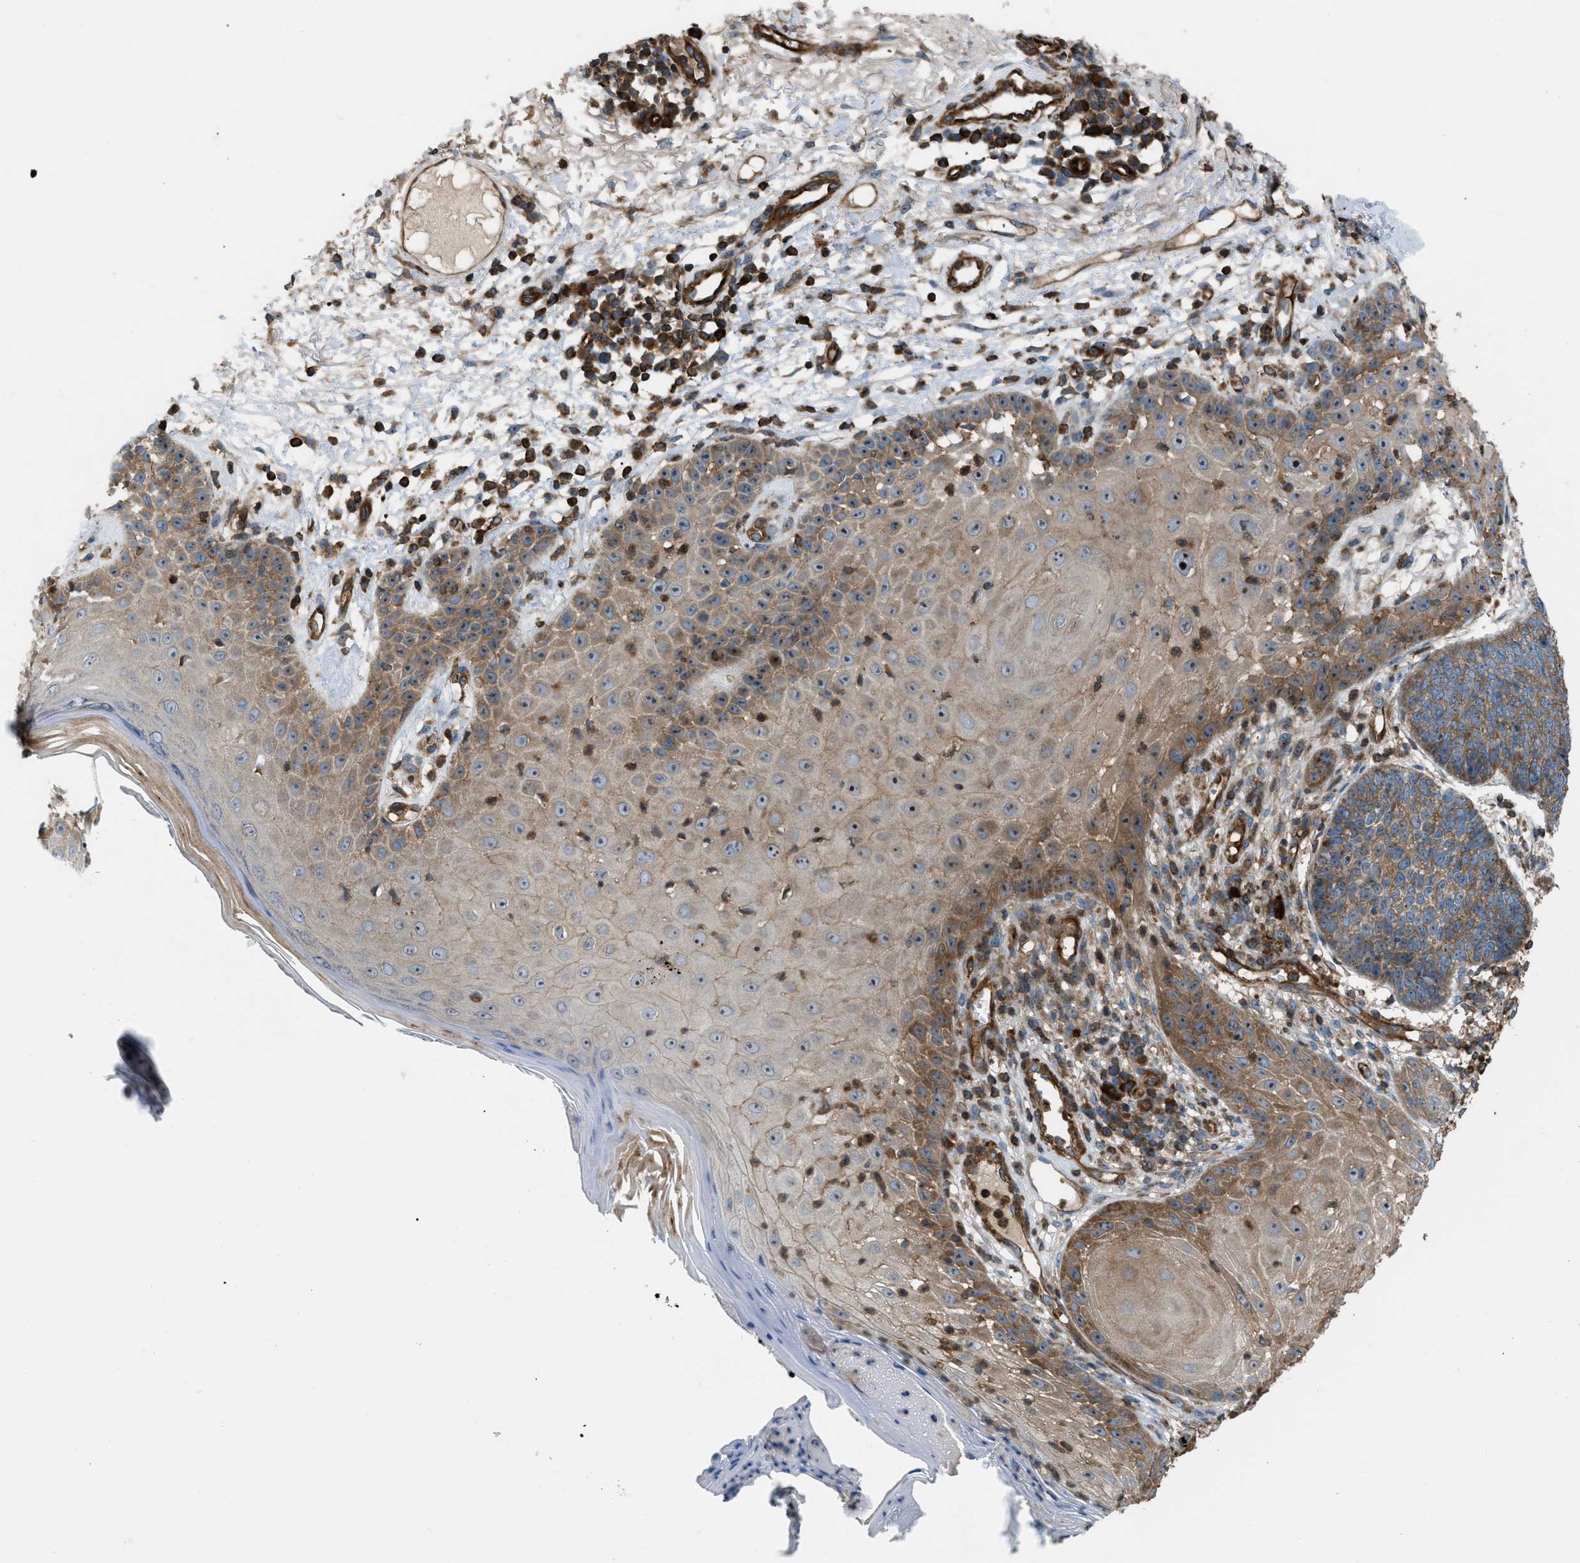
{"staining": {"intensity": "moderate", "quantity": ">75%", "location": "cytoplasmic/membranous"}, "tissue": "skin cancer", "cell_type": "Tumor cells", "image_type": "cancer", "snomed": [{"axis": "morphology", "description": "Normal tissue, NOS"}, {"axis": "morphology", "description": "Basal cell carcinoma"}, {"axis": "topography", "description": "Skin"}], "caption": "This is an image of immunohistochemistry (IHC) staining of skin cancer (basal cell carcinoma), which shows moderate positivity in the cytoplasmic/membranous of tumor cells.", "gene": "ATP2A3", "patient": {"sex": "male", "age": 79}}